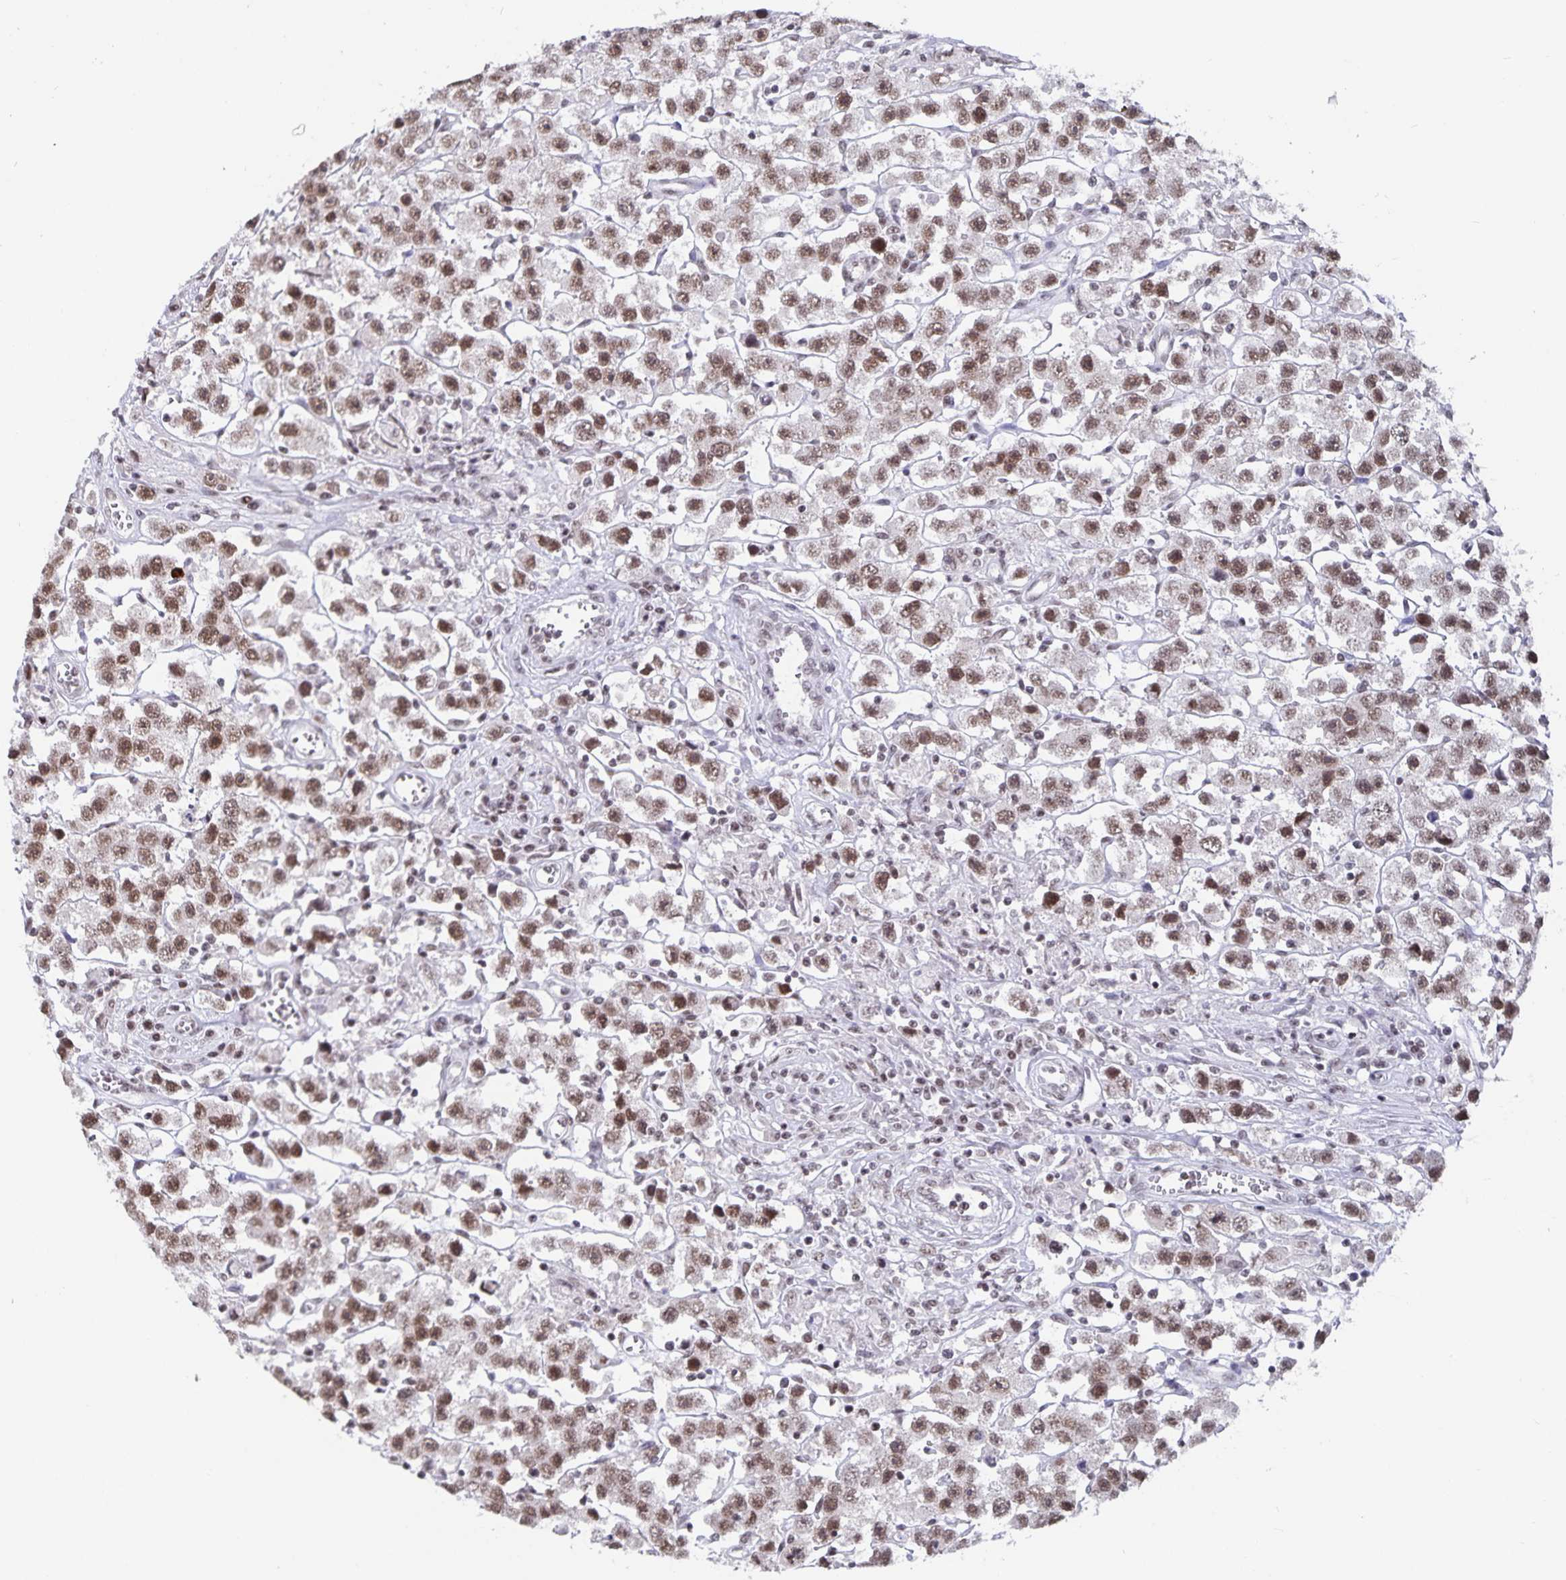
{"staining": {"intensity": "moderate", "quantity": ">75%", "location": "nuclear"}, "tissue": "testis cancer", "cell_type": "Tumor cells", "image_type": "cancer", "snomed": [{"axis": "morphology", "description": "Seminoma, NOS"}, {"axis": "topography", "description": "Testis"}], "caption": "Moderate nuclear staining for a protein is identified in about >75% of tumor cells of testis cancer using immunohistochemistry.", "gene": "PBX2", "patient": {"sex": "male", "age": 45}}